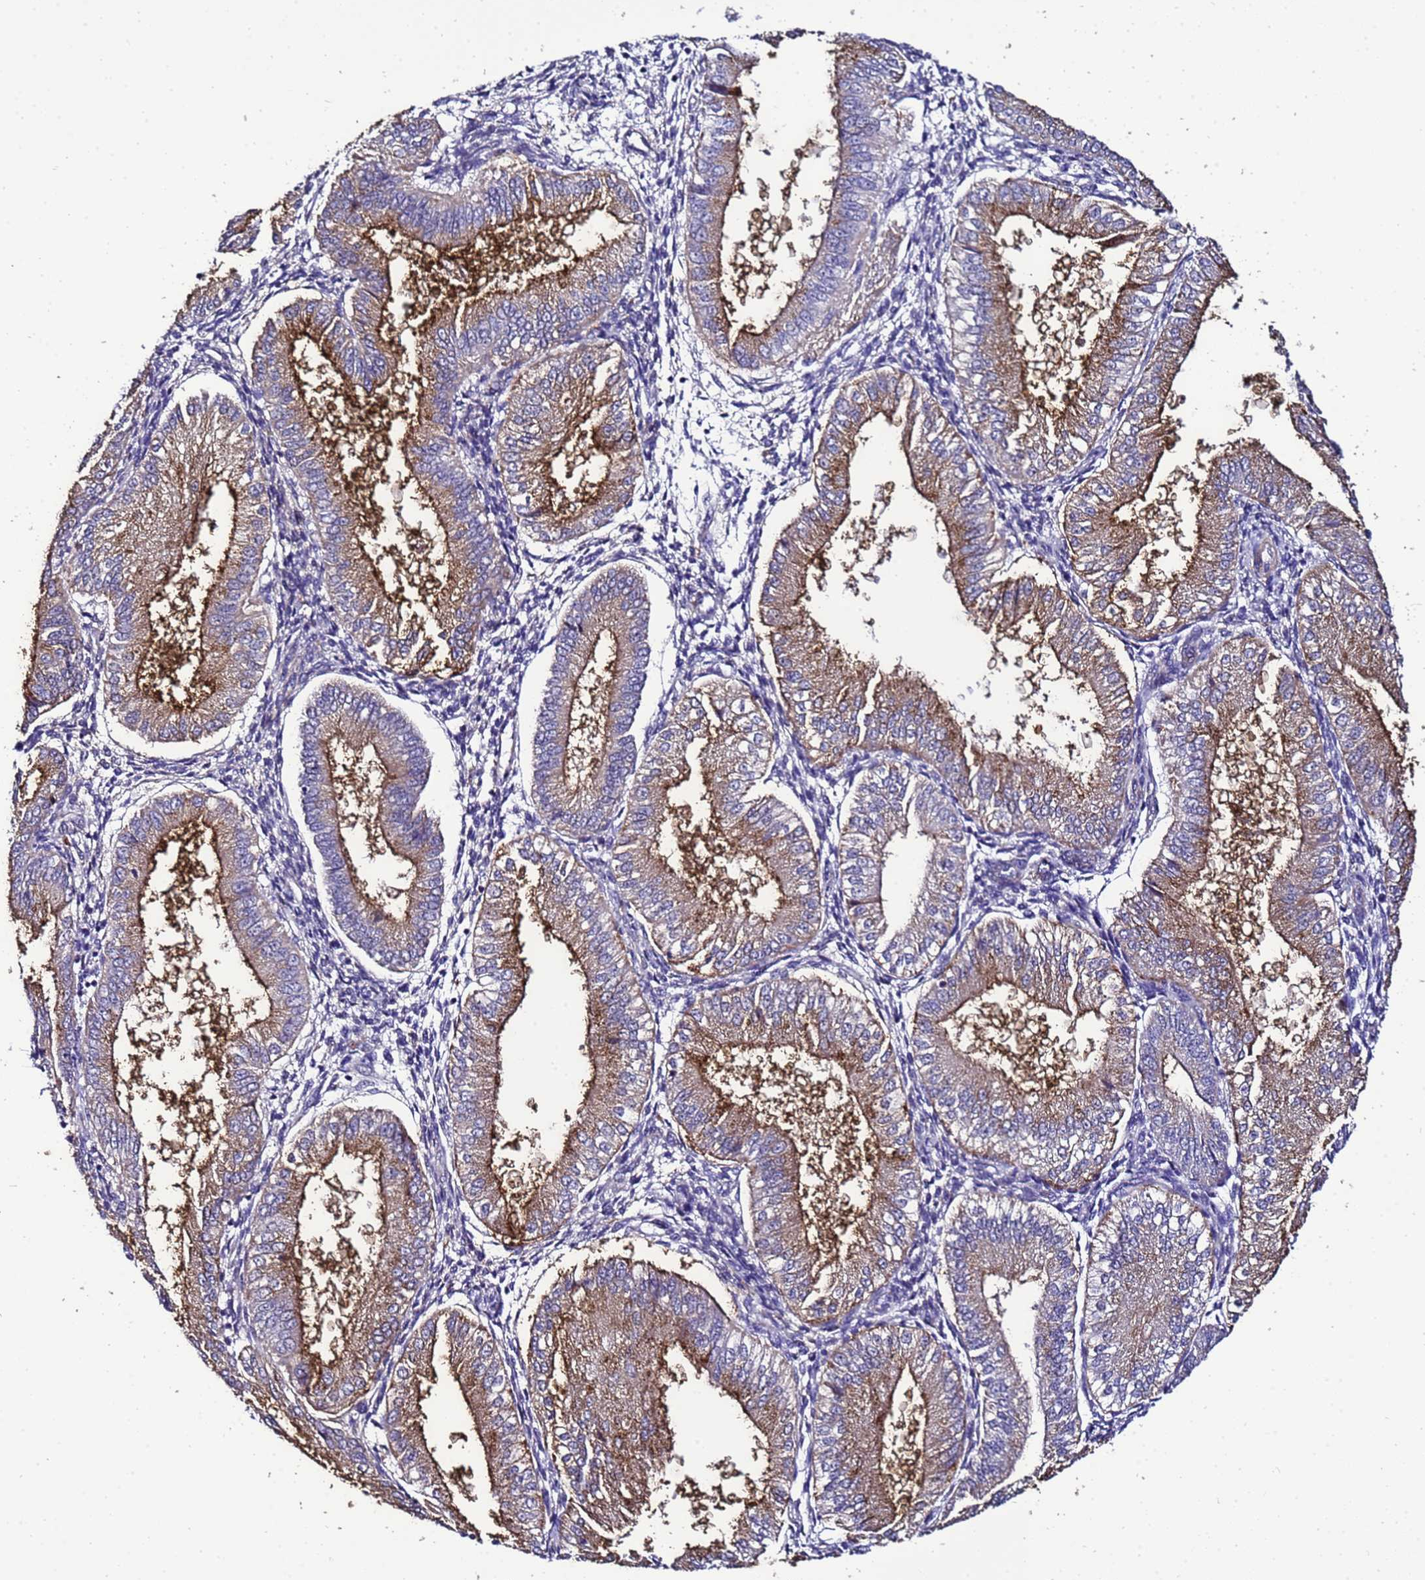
{"staining": {"intensity": "negative", "quantity": "none", "location": "none"}, "tissue": "endometrium", "cell_type": "Cells in endometrial stroma", "image_type": "normal", "snomed": [{"axis": "morphology", "description": "Normal tissue, NOS"}, {"axis": "topography", "description": "Endometrium"}], "caption": "High magnification brightfield microscopy of unremarkable endometrium stained with DAB (3,3'-diaminobenzidine) (brown) and counterstained with hematoxylin (blue): cells in endometrial stroma show no significant staining.", "gene": "GZF1", "patient": {"sex": "female", "age": 39}}